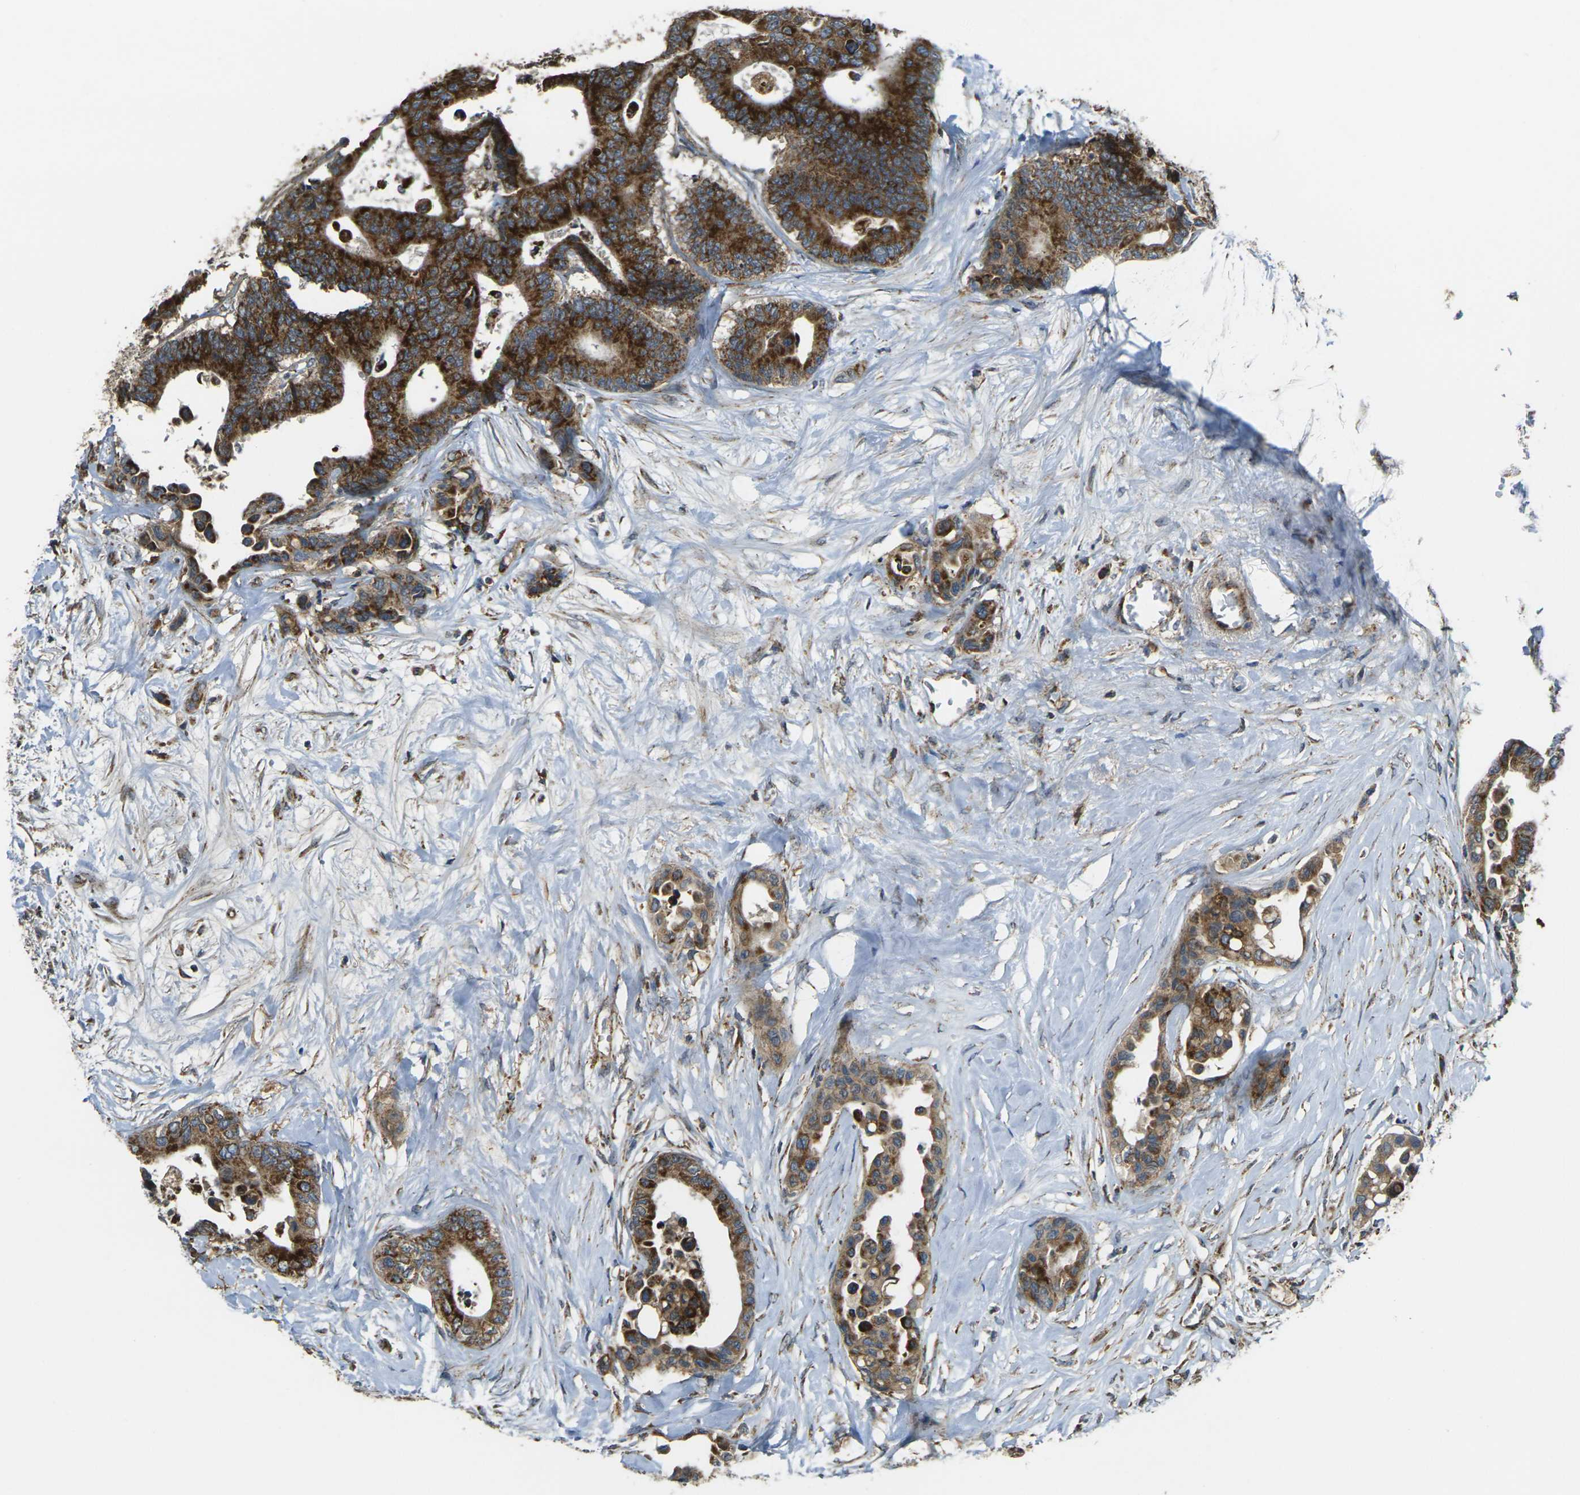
{"staining": {"intensity": "strong", "quantity": ">75%", "location": "cytoplasmic/membranous"}, "tissue": "colorectal cancer", "cell_type": "Tumor cells", "image_type": "cancer", "snomed": [{"axis": "morphology", "description": "Normal tissue, NOS"}, {"axis": "morphology", "description": "Adenocarcinoma, NOS"}, {"axis": "topography", "description": "Colon"}], "caption": "Human colorectal cancer (adenocarcinoma) stained for a protein (brown) exhibits strong cytoplasmic/membranous positive staining in approximately >75% of tumor cells.", "gene": "IGF1R", "patient": {"sex": "male", "age": 82}}